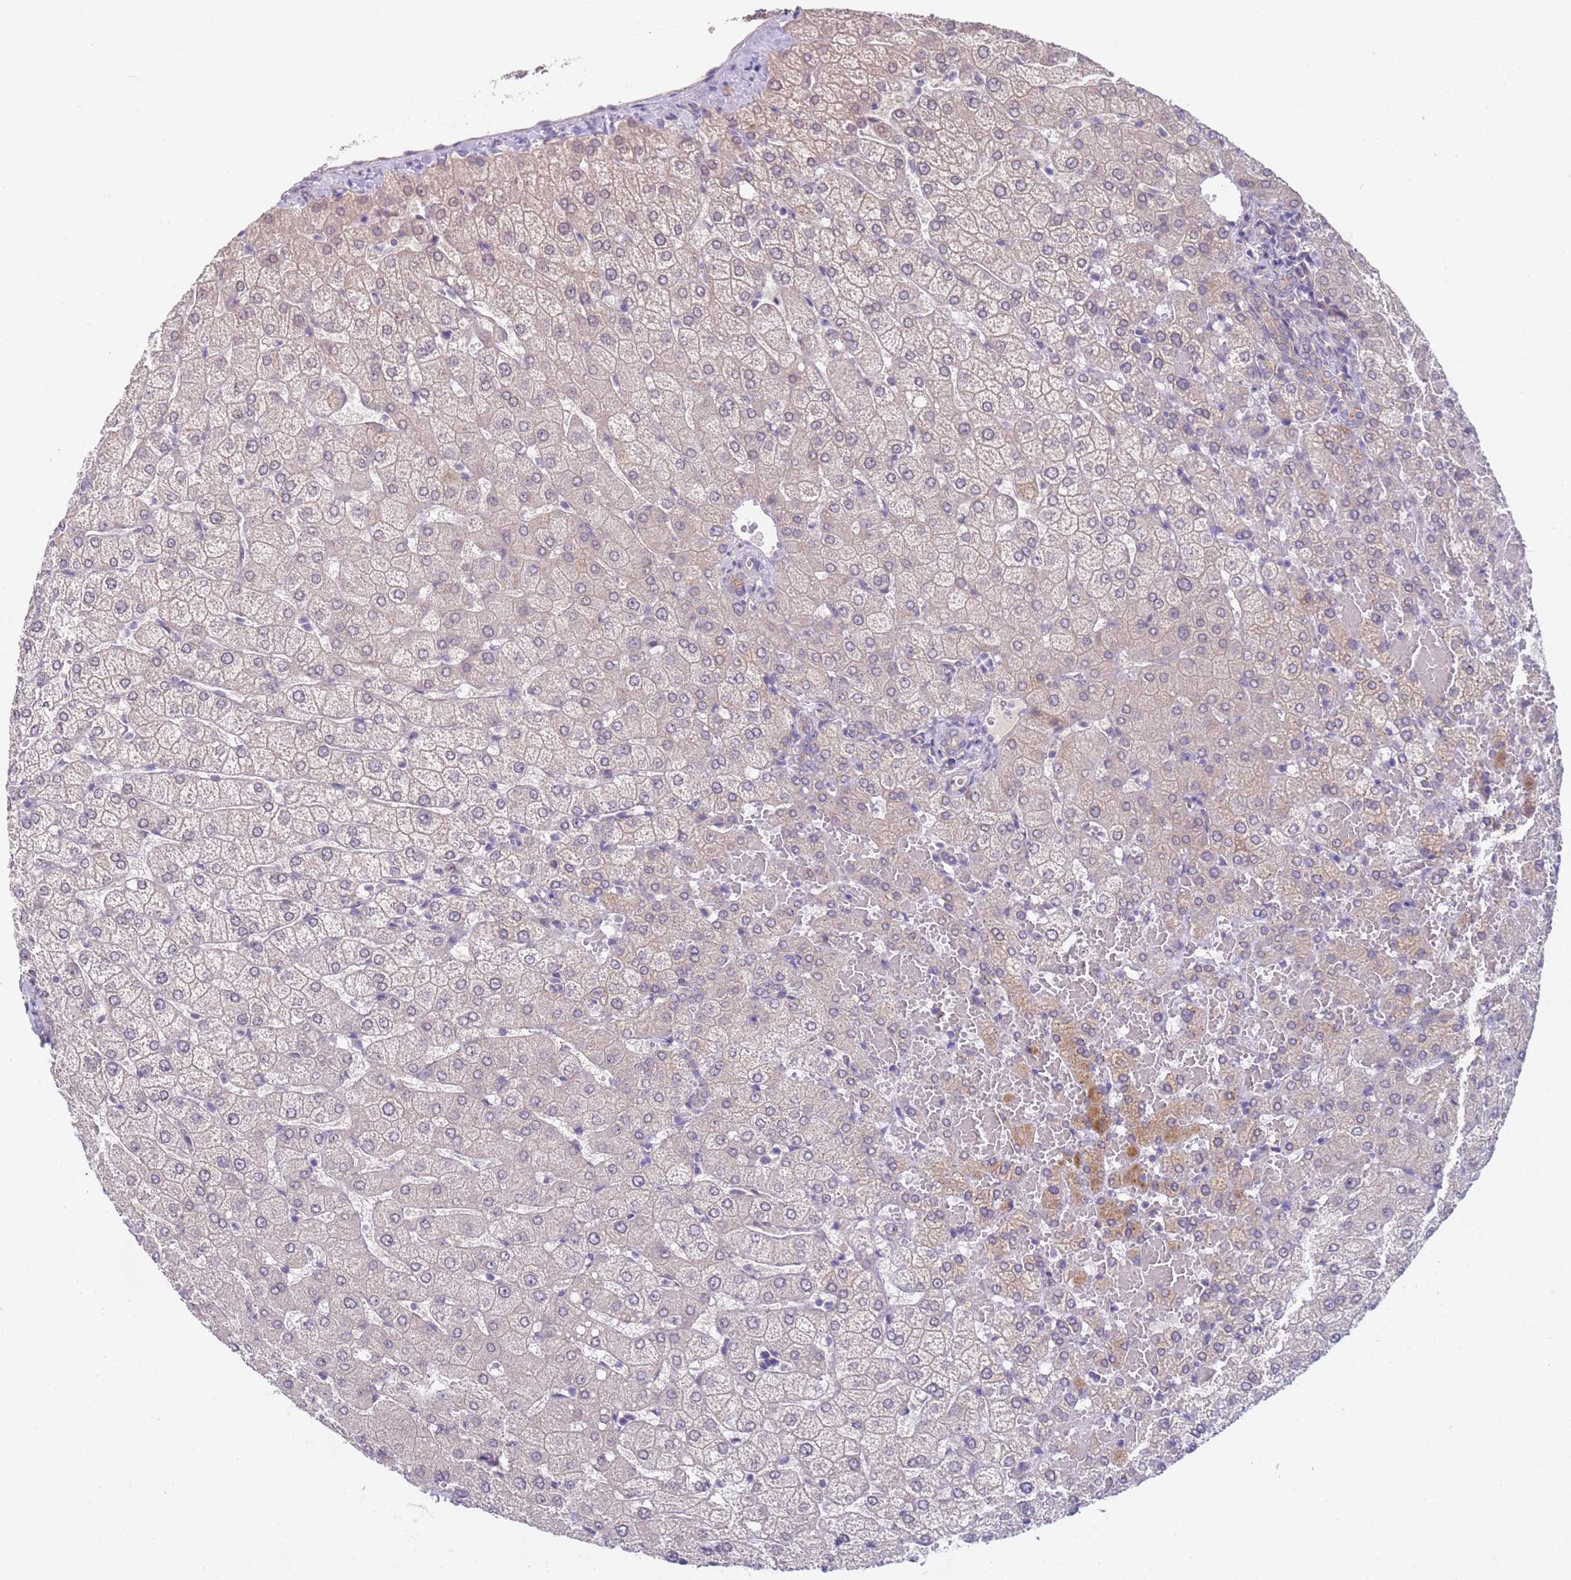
{"staining": {"intensity": "negative", "quantity": "none", "location": "none"}, "tissue": "liver", "cell_type": "Cholangiocytes", "image_type": "normal", "snomed": [{"axis": "morphology", "description": "Normal tissue, NOS"}, {"axis": "topography", "description": "Liver"}], "caption": "Cholangiocytes are negative for brown protein staining in unremarkable liver. (DAB (3,3'-diaminobenzidine) immunohistochemistry (IHC) with hematoxylin counter stain).", "gene": "TRMT10A", "patient": {"sex": "female", "age": 54}}